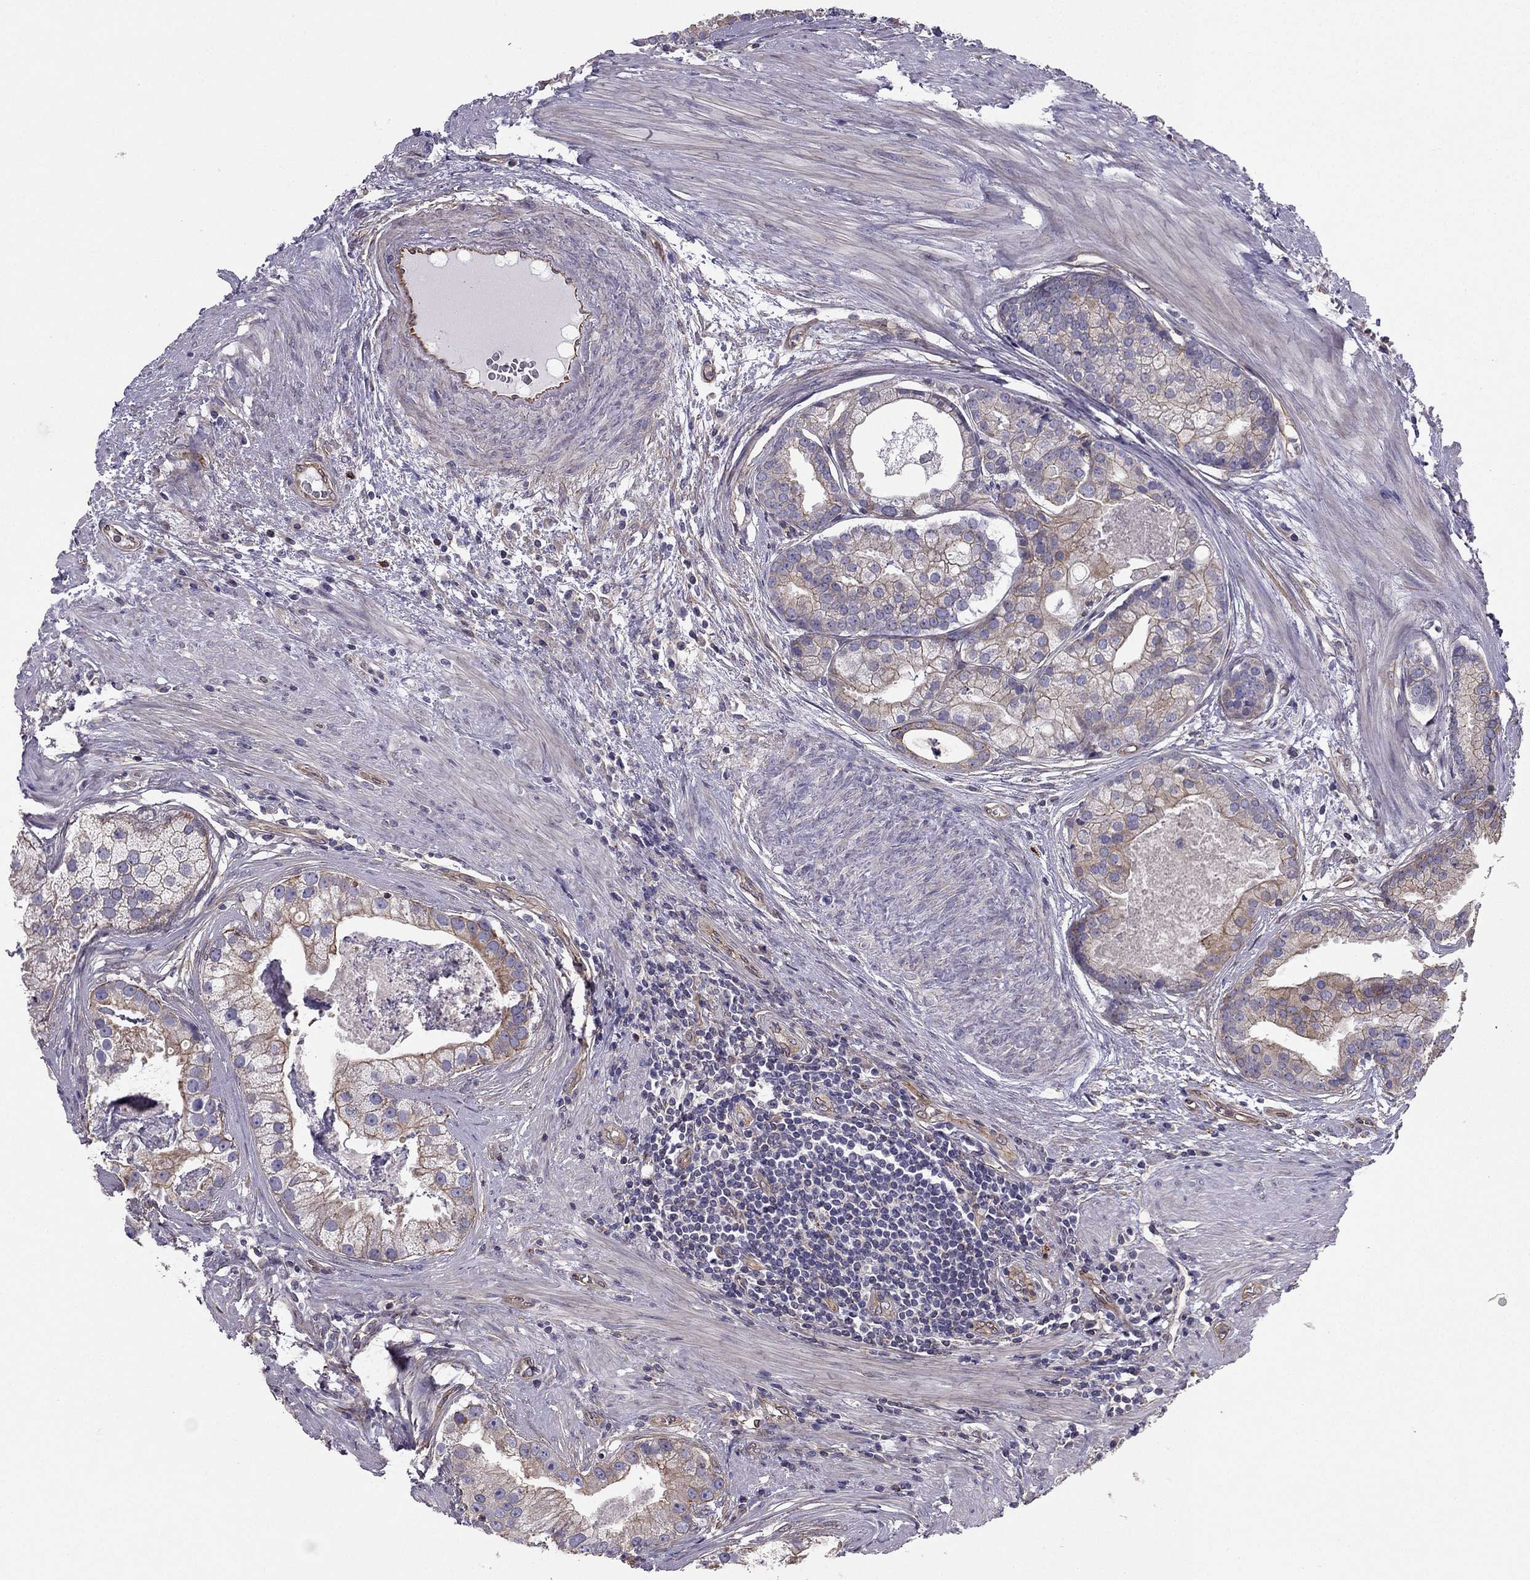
{"staining": {"intensity": "moderate", "quantity": "25%-75%", "location": "cytoplasmic/membranous"}, "tissue": "prostate cancer", "cell_type": "Tumor cells", "image_type": "cancer", "snomed": [{"axis": "morphology", "description": "Adenocarcinoma, NOS"}, {"axis": "topography", "description": "Prostate and seminal vesicle, NOS"}, {"axis": "topography", "description": "Prostate"}], "caption": "Prostate cancer stained for a protein demonstrates moderate cytoplasmic/membranous positivity in tumor cells.", "gene": "ENOX1", "patient": {"sex": "male", "age": 44}}